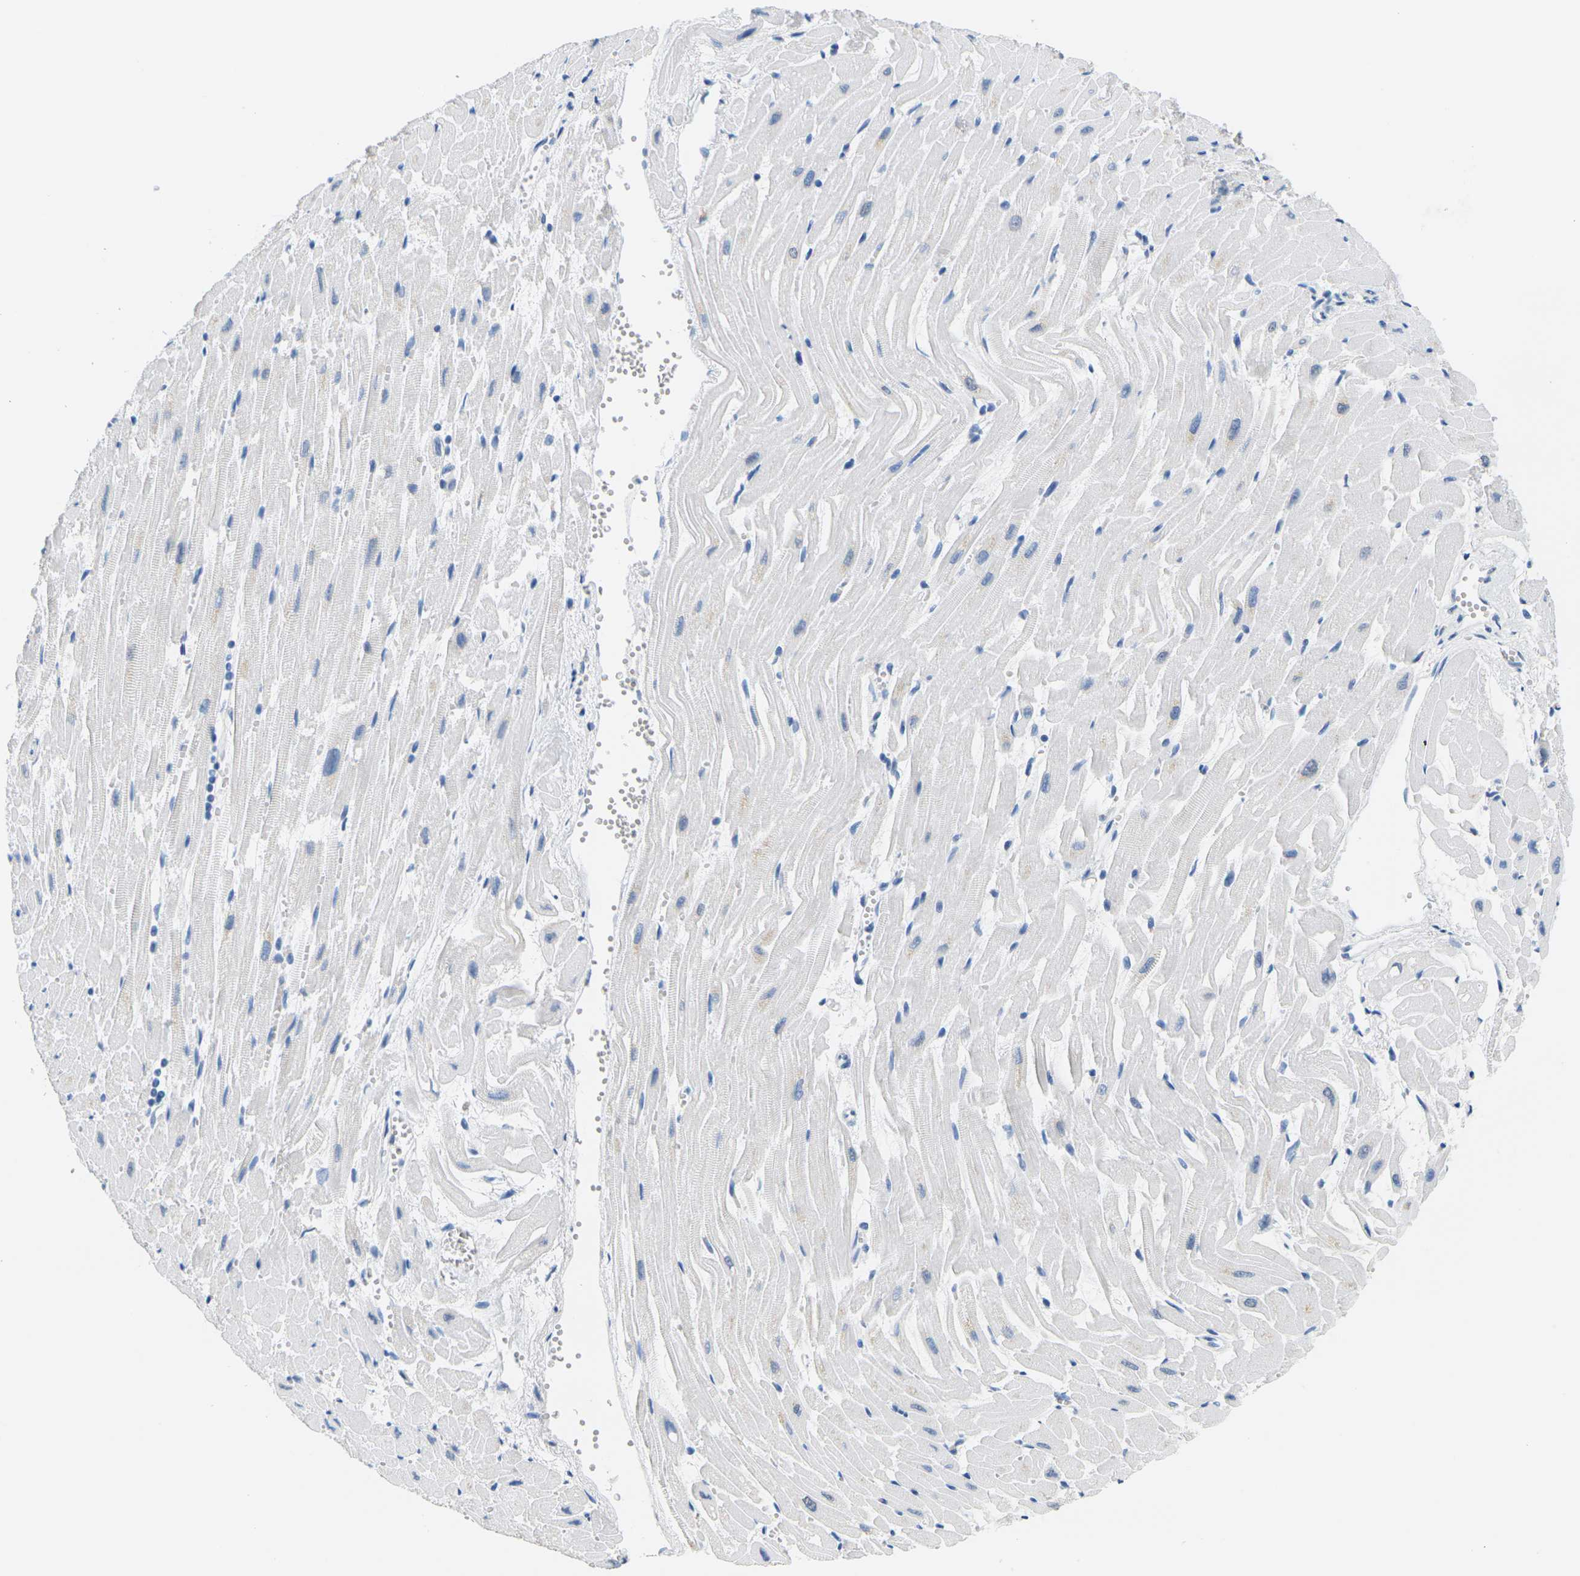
{"staining": {"intensity": "negative", "quantity": "none", "location": "none"}, "tissue": "heart muscle", "cell_type": "Cardiomyocytes", "image_type": "normal", "snomed": [{"axis": "morphology", "description": "Normal tissue, NOS"}, {"axis": "topography", "description": "Heart"}], "caption": "The image displays no staining of cardiomyocytes in unremarkable heart muscle.", "gene": "CTAG1A", "patient": {"sex": "female", "age": 19}}